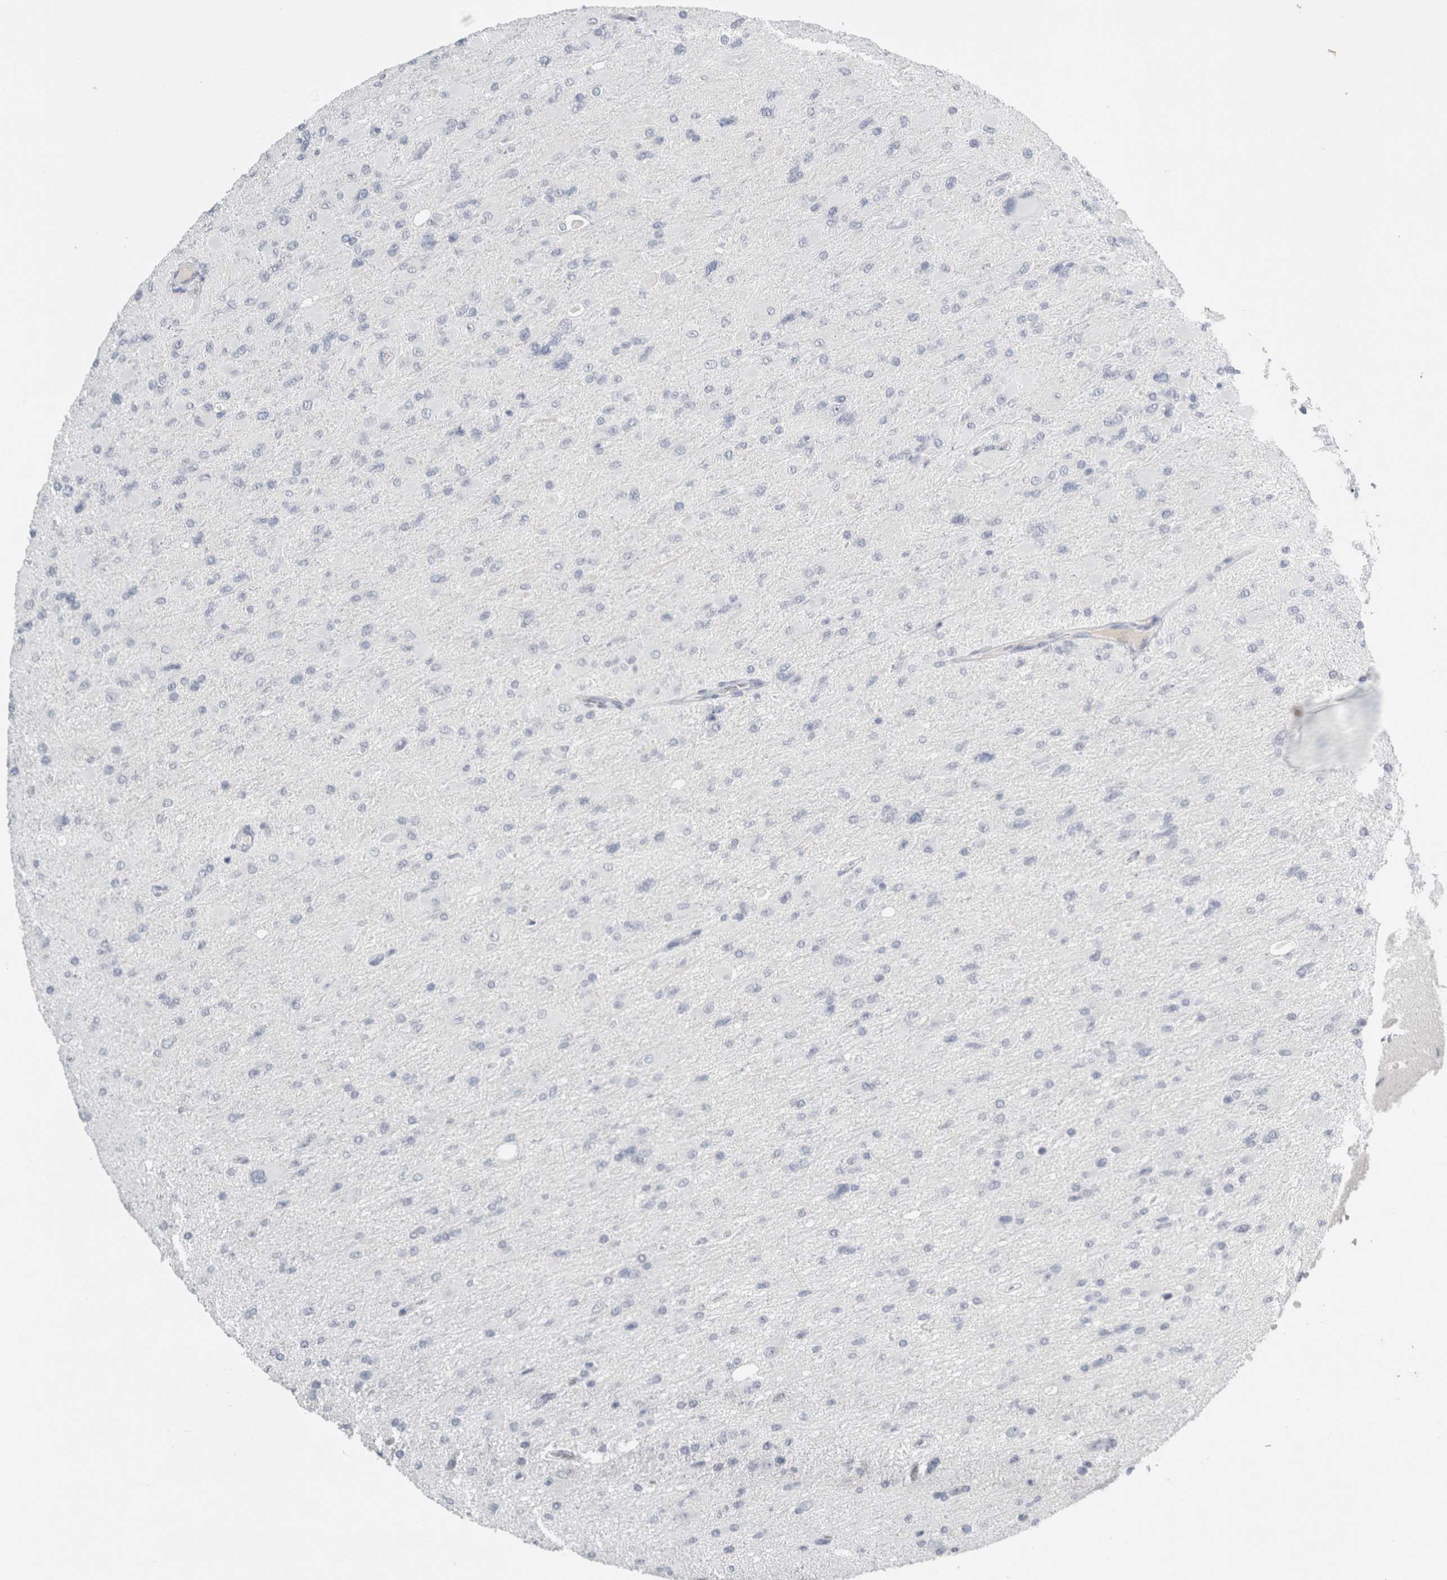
{"staining": {"intensity": "negative", "quantity": "none", "location": "none"}, "tissue": "glioma", "cell_type": "Tumor cells", "image_type": "cancer", "snomed": [{"axis": "morphology", "description": "Glioma, malignant, High grade"}, {"axis": "topography", "description": "Cerebral cortex"}], "caption": "Immunohistochemistry (IHC) photomicrograph of human malignant glioma (high-grade) stained for a protein (brown), which exhibits no staining in tumor cells.", "gene": "TSPAN8", "patient": {"sex": "female", "age": 36}}